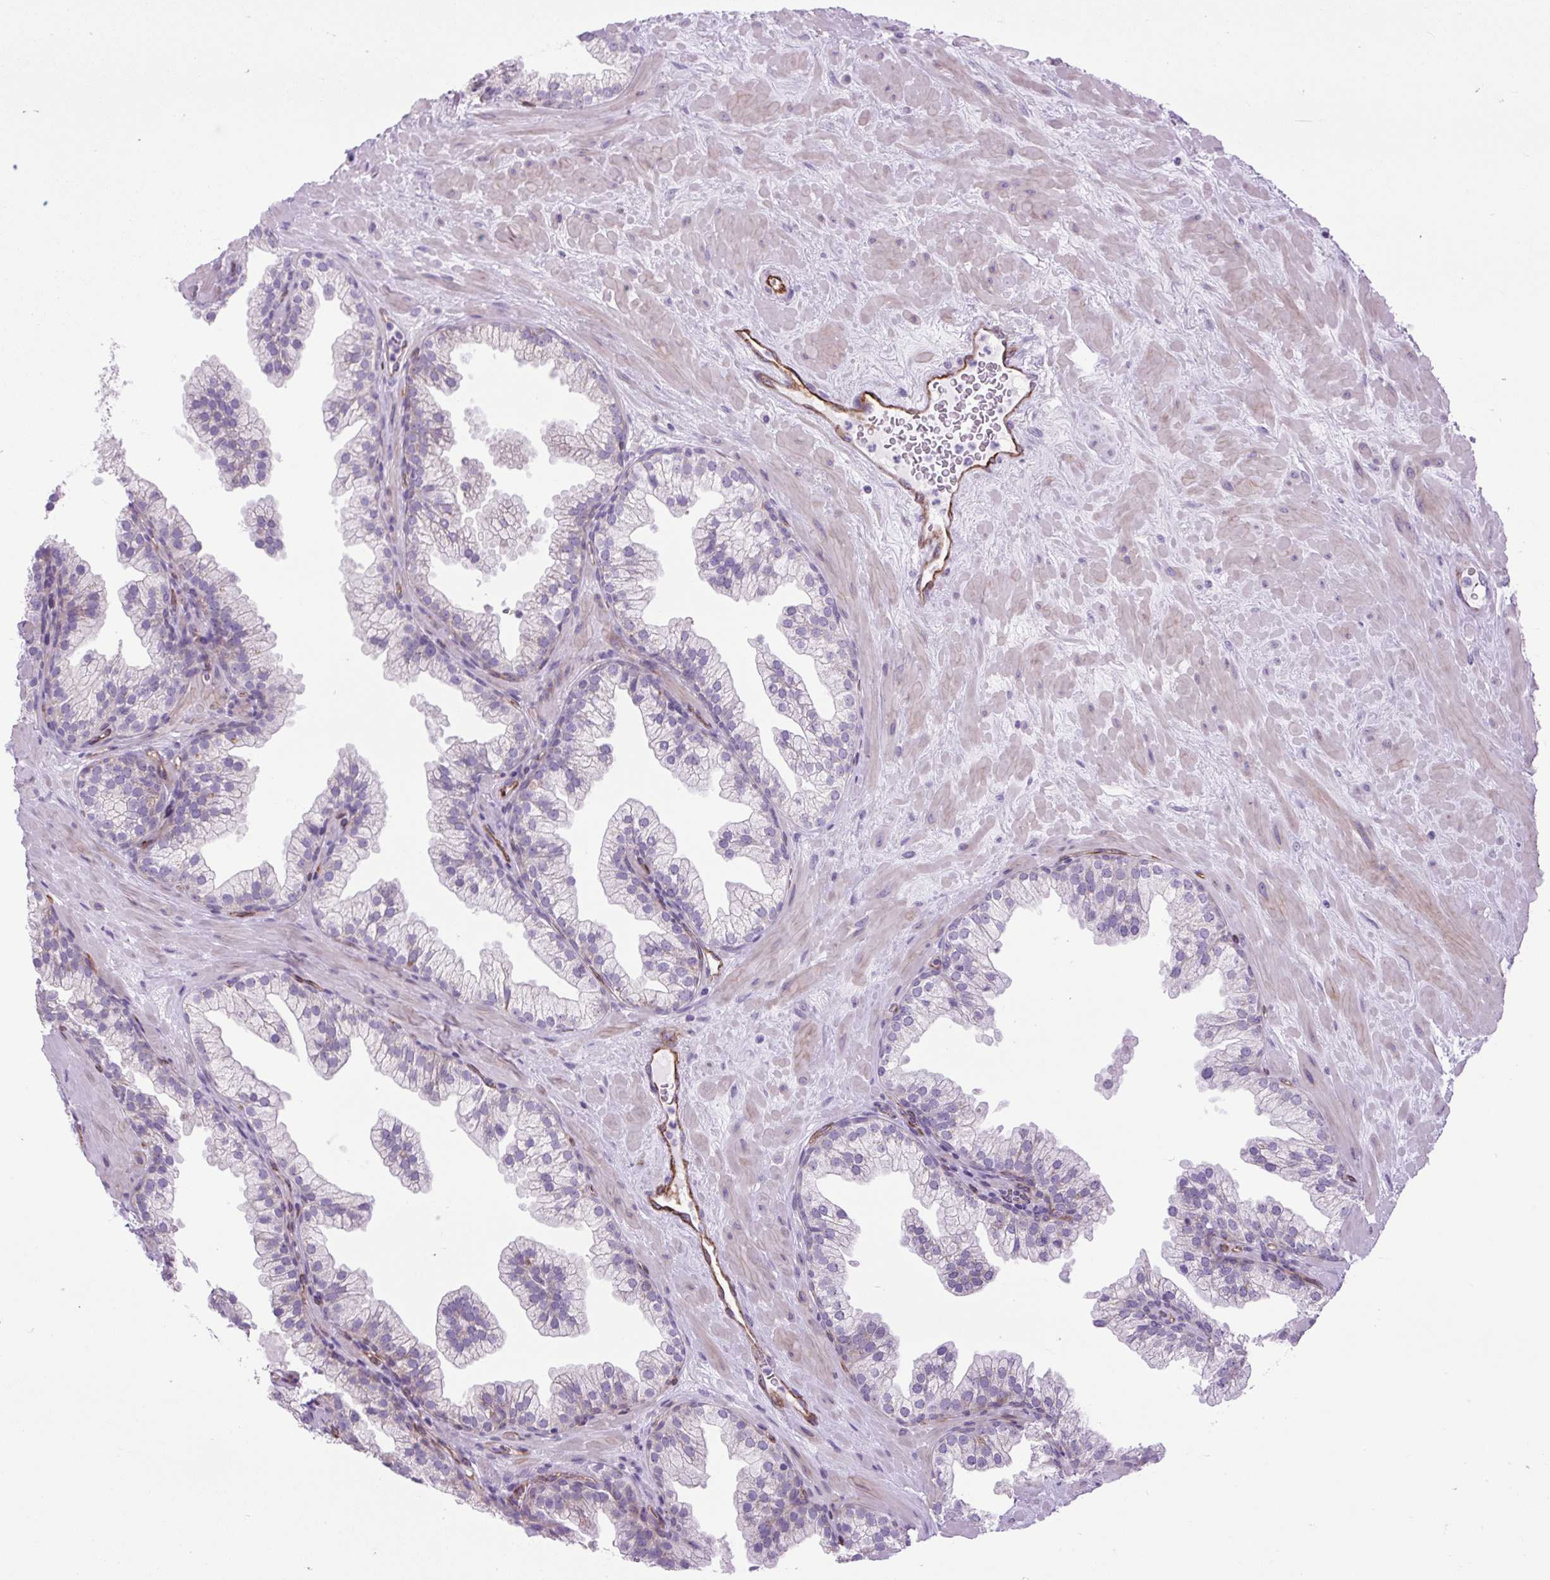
{"staining": {"intensity": "moderate", "quantity": "<25%", "location": "cytoplasmic/membranous"}, "tissue": "prostate", "cell_type": "Glandular cells", "image_type": "normal", "snomed": [{"axis": "morphology", "description": "Normal tissue, NOS"}, {"axis": "topography", "description": "Prostate"}, {"axis": "topography", "description": "Peripheral nerve tissue"}], "caption": "Moderate cytoplasmic/membranous protein staining is seen in about <25% of glandular cells in prostate. Using DAB (3,3'-diaminobenzidine) (brown) and hematoxylin (blue) stains, captured at high magnification using brightfield microscopy.", "gene": "RNASE10", "patient": {"sex": "male", "age": 61}}